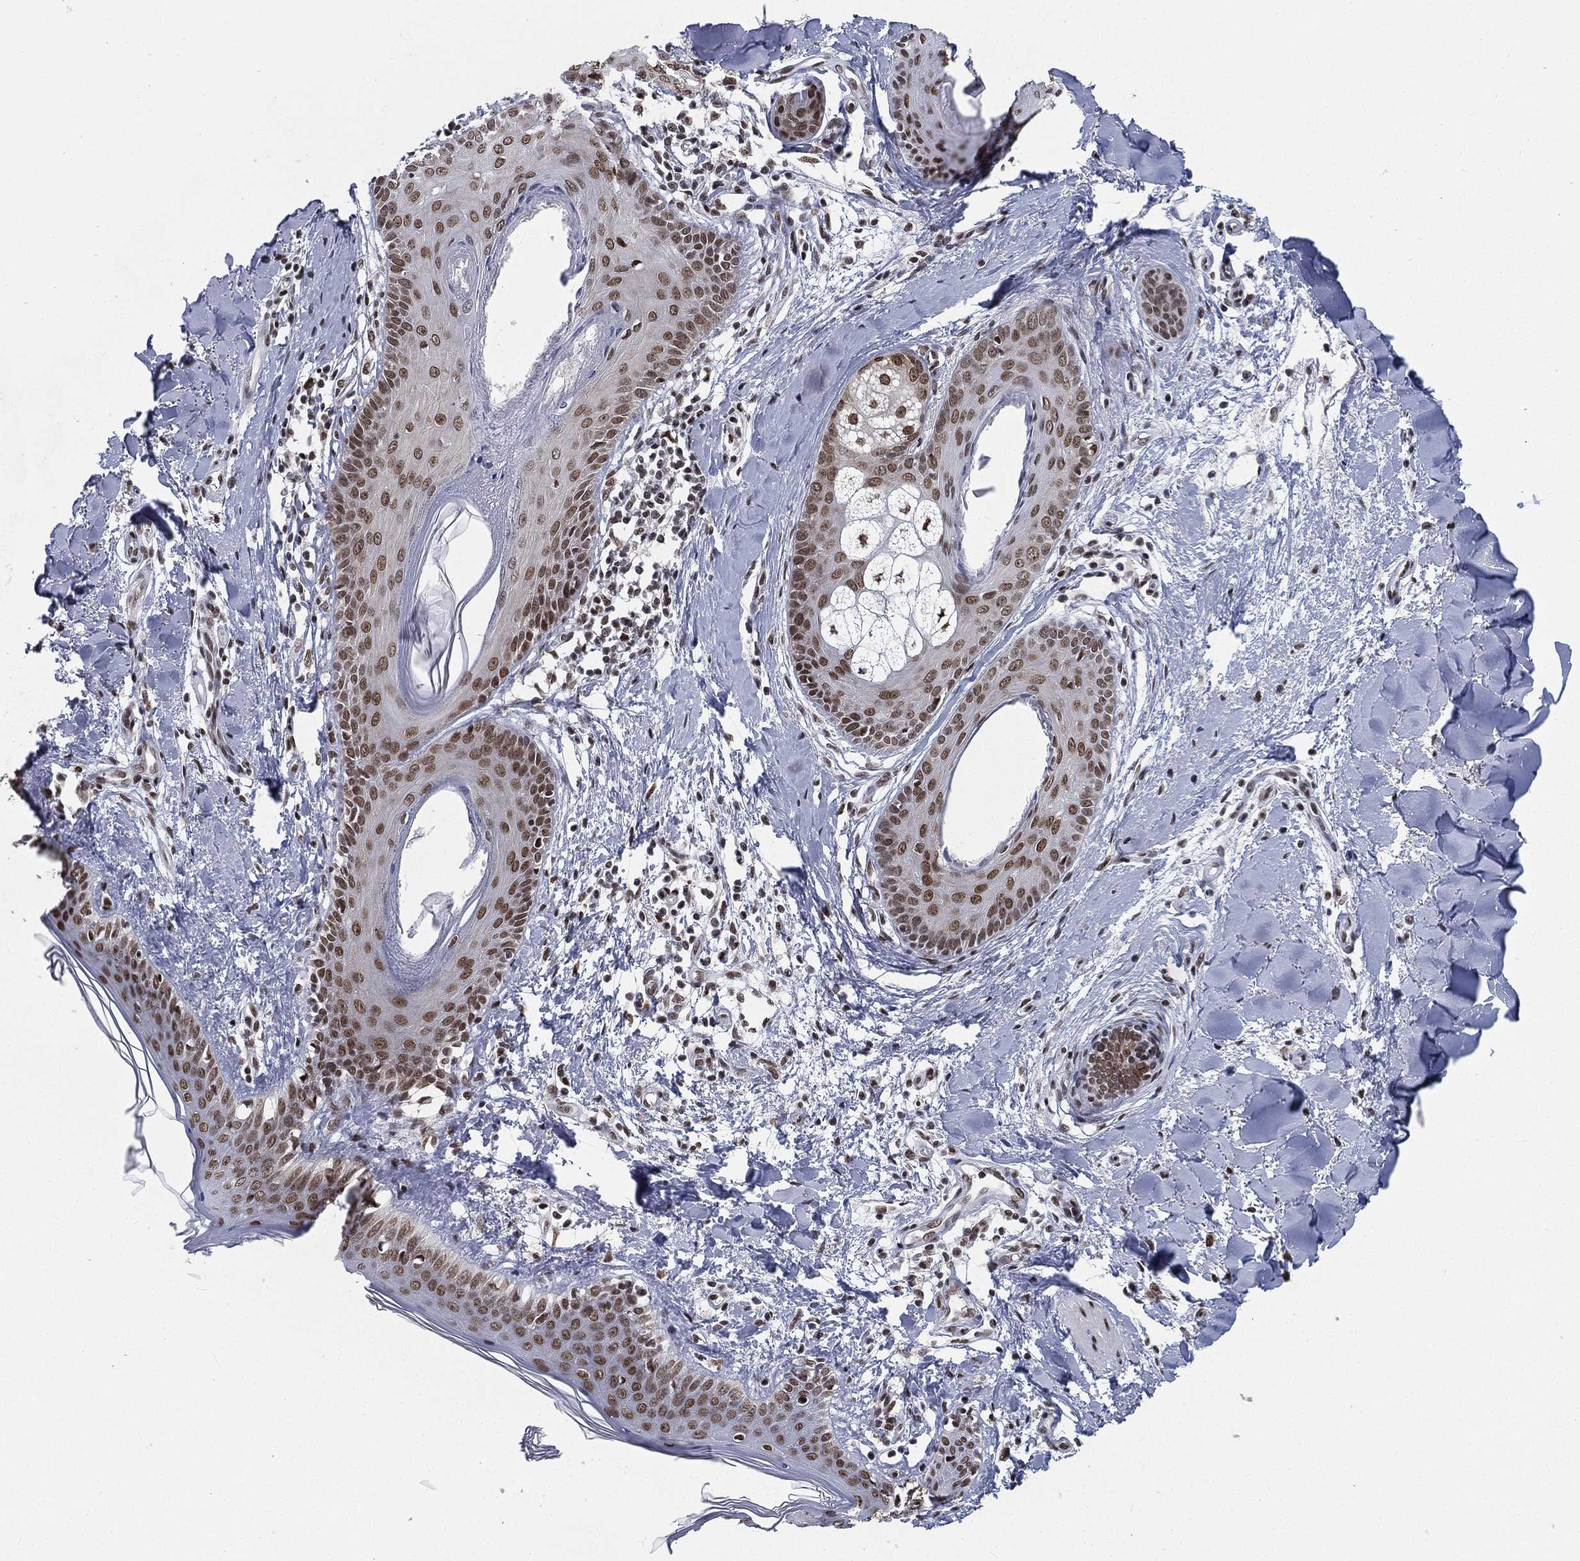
{"staining": {"intensity": "moderate", "quantity": "<25%", "location": "nuclear"}, "tissue": "skin", "cell_type": "Fibroblasts", "image_type": "normal", "snomed": [{"axis": "morphology", "description": "Normal tissue, NOS"}, {"axis": "morphology", "description": "Malignant melanoma, NOS"}, {"axis": "topography", "description": "Skin"}], "caption": "High-power microscopy captured an immunohistochemistry (IHC) image of unremarkable skin, revealing moderate nuclear expression in about <25% of fibroblasts. The protein of interest is shown in brown color, while the nuclei are stained blue.", "gene": "FUBP3", "patient": {"sex": "female", "age": 34}}